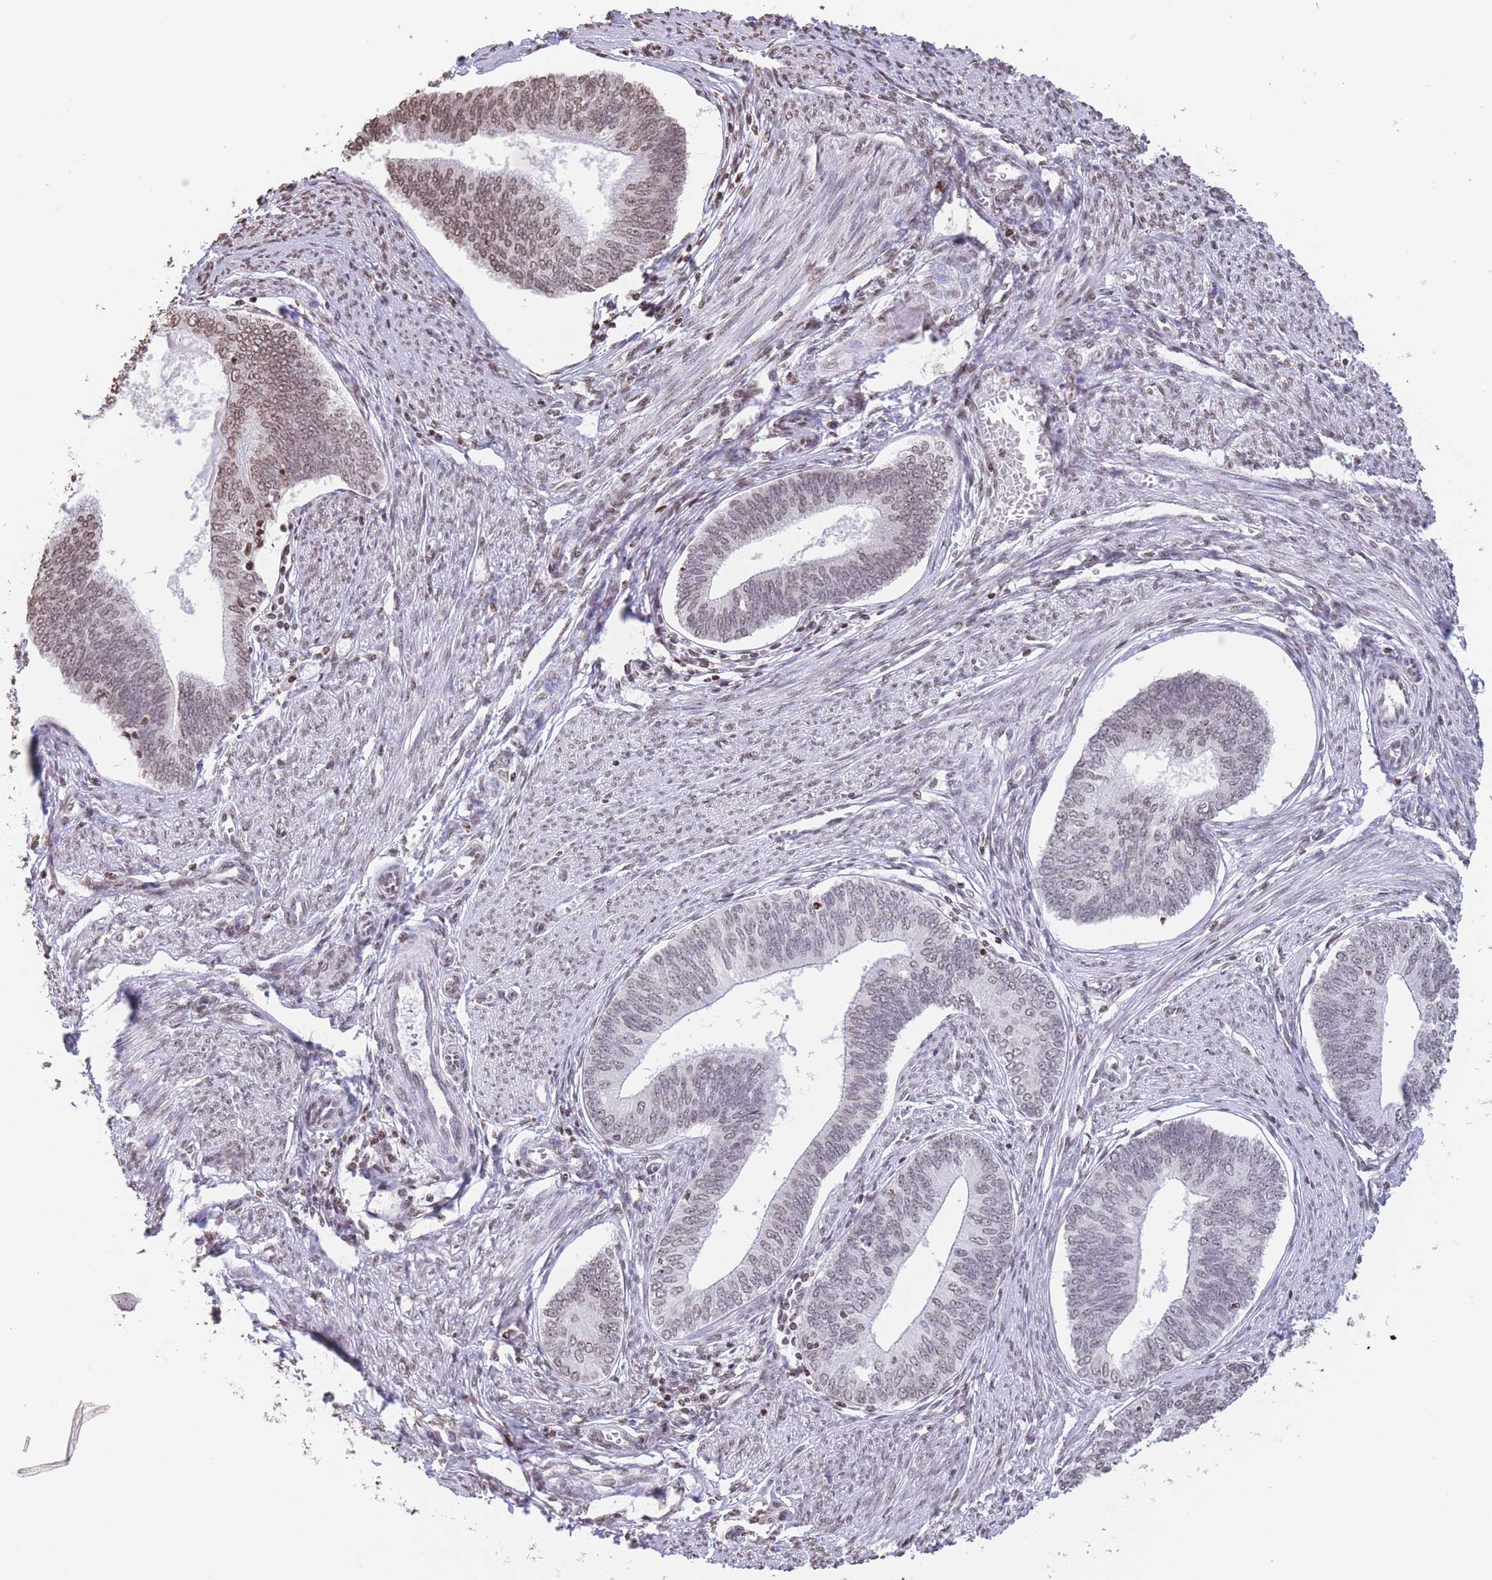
{"staining": {"intensity": "moderate", "quantity": ">75%", "location": "nuclear"}, "tissue": "endometrial cancer", "cell_type": "Tumor cells", "image_type": "cancer", "snomed": [{"axis": "morphology", "description": "Adenocarcinoma, NOS"}, {"axis": "topography", "description": "Endometrium"}], "caption": "Human endometrial cancer (adenocarcinoma) stained with a brown dye exhibits moderate nuclear positive positivity in about >75% of tumor cells.", "gene": "H2BC11", "patient": {"sex": "female", "age": 68}}